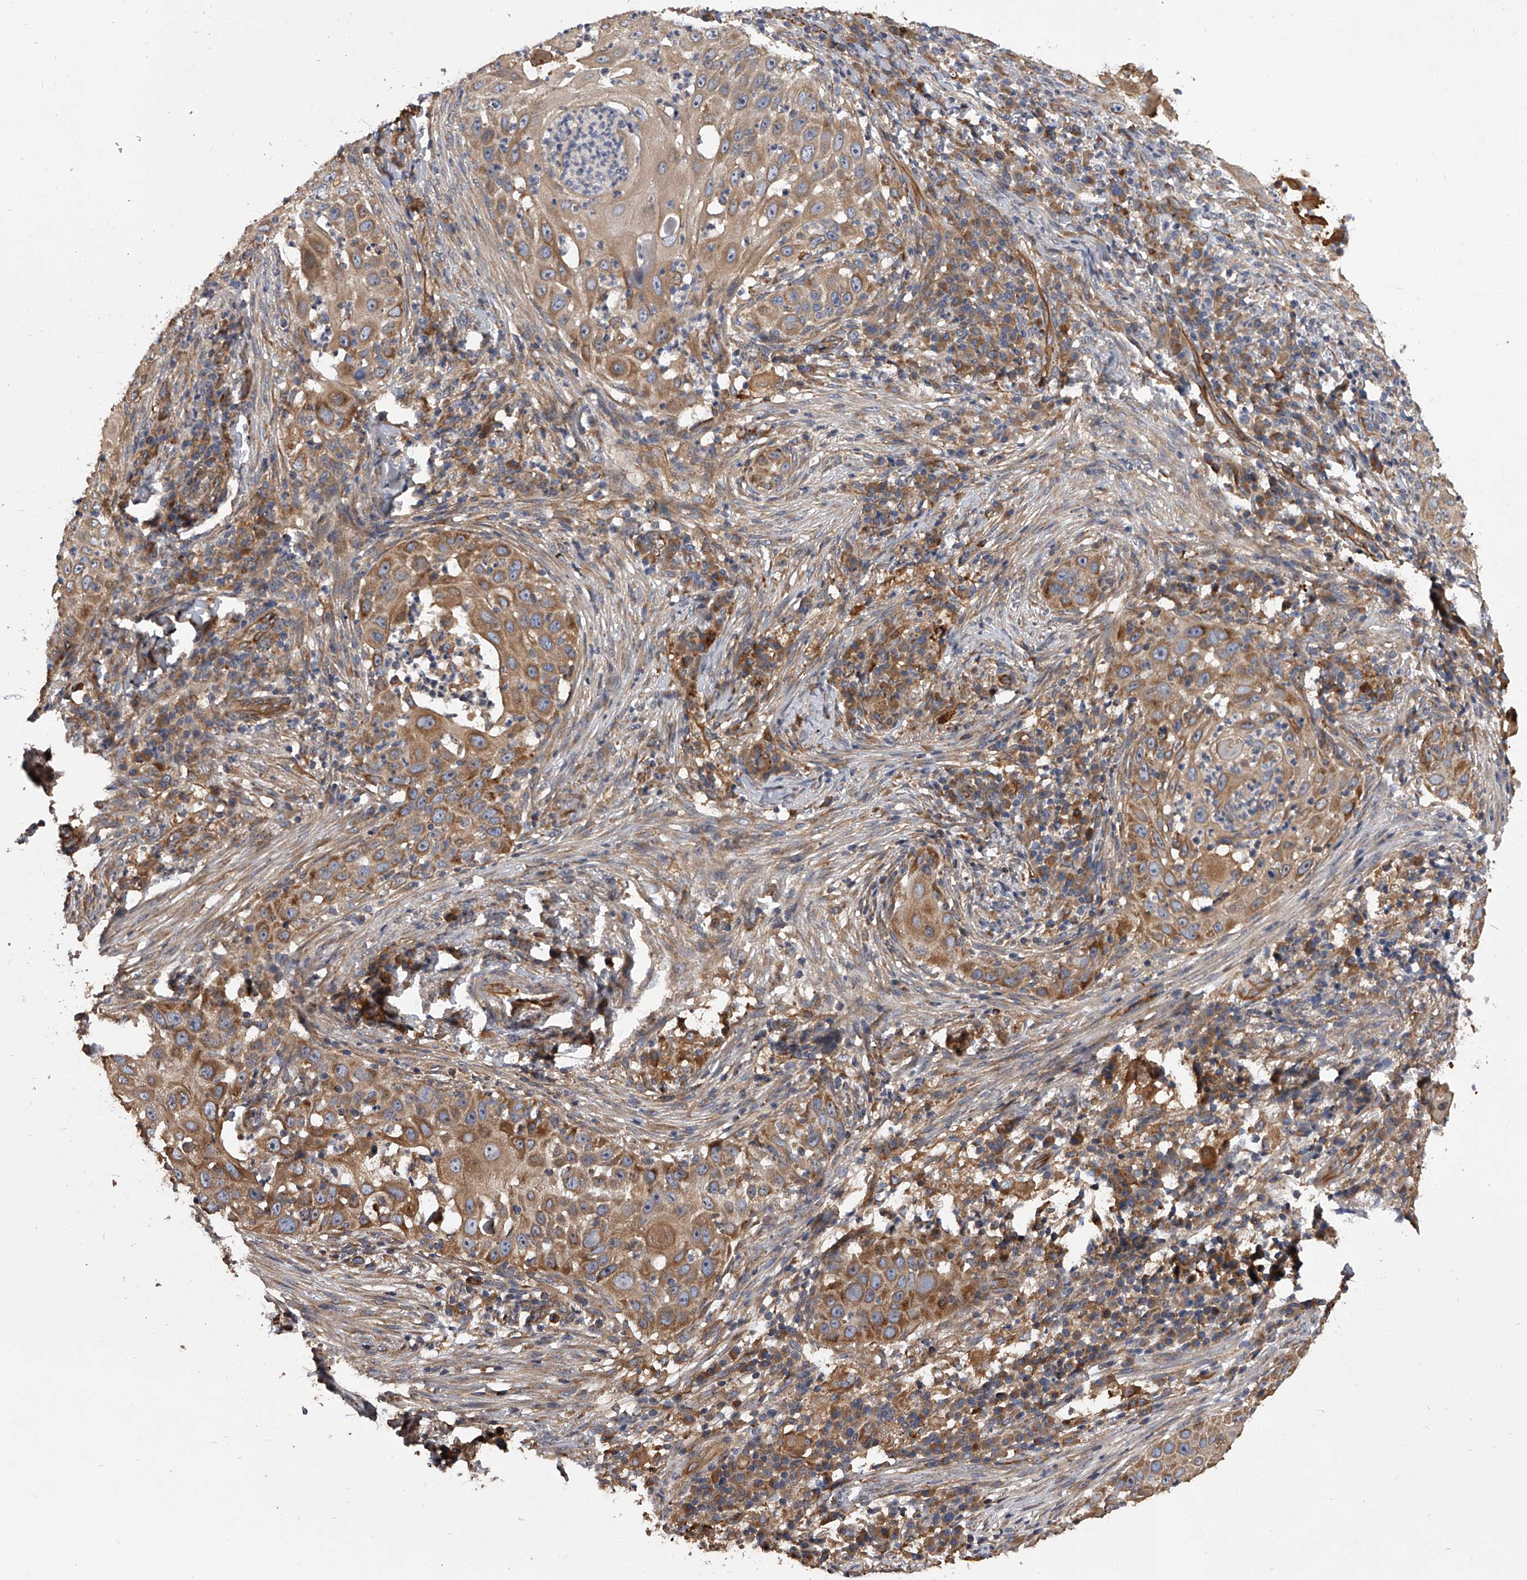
{"staining": {"intensity": "moderate", "quantity": "25%-75%", "location": "cytoplasmic/membranous"}, "tissue": "skin cancer", "cell_type": "Tumor cells", "image_type": "cancer", "snomed": [{"axis": "morphology", "description": "Squamous cell carcinoma, NOS"}, {"axis": "topography", "description": "Skin"}], "caption": "Skin cancer was stained to show a protein in brown. There is medium levels of moderate cytoplasmic/membranous expression in approximately 25%-75% of tumor cells.", "gene": "EXOC4", "patient": {"sex": "female", "age": 44}}